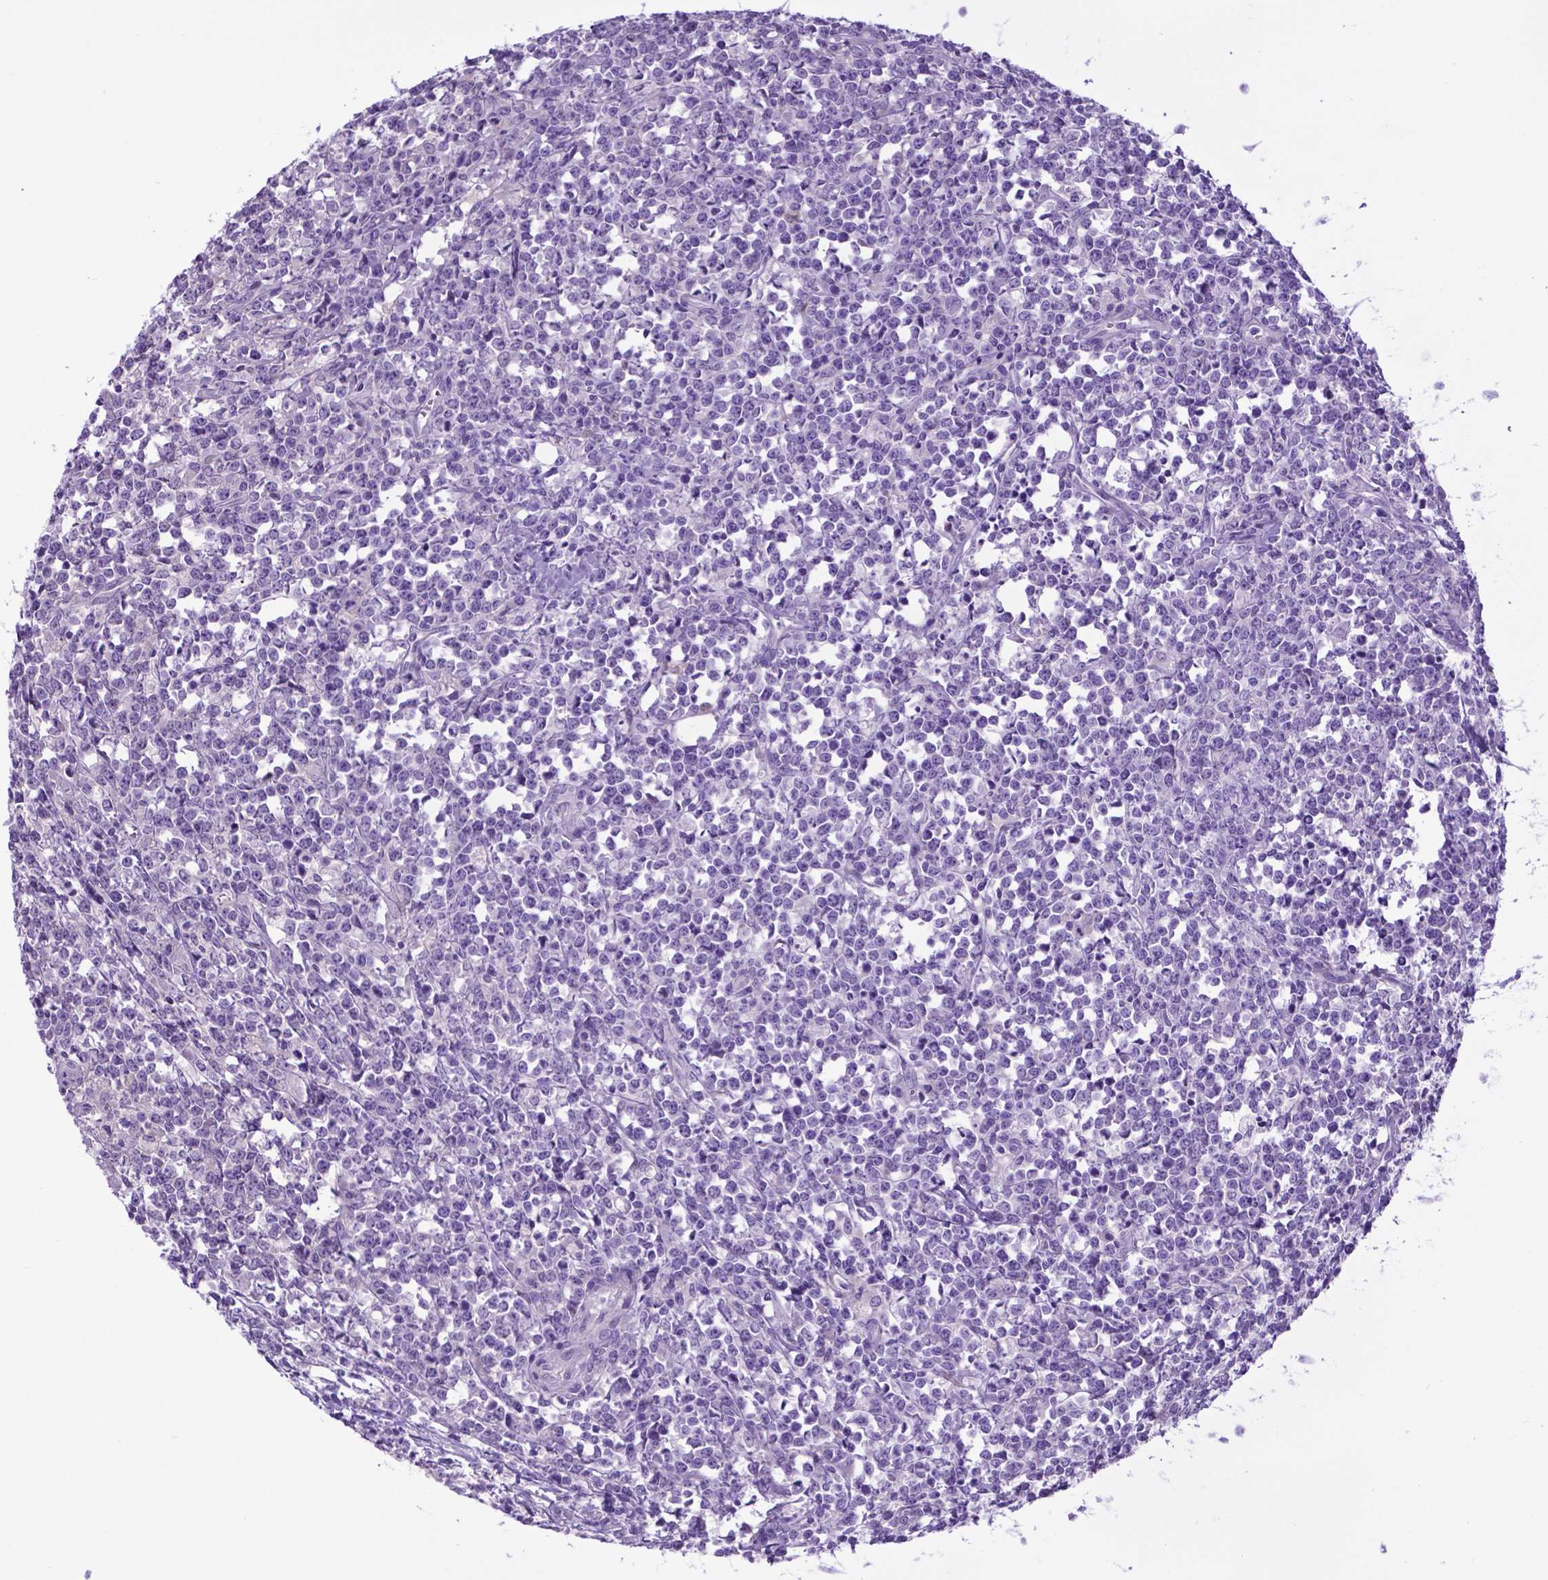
{"staining": {"intensity": "negative", "quantity": "none", "location": "none"}, "tissue": "lymphoma", "cell_type": "Tumor cells", "image_type": "cancer", "snomed": [{"axis": "morphology", "description": "Malignant lymphoma, non-Hodgkin's type, High grade"}, {"axis": "topography", "description": "Small intestine"}], "caption": "IHC of malignant lymphoma, non-Hodgkin's type (high-grade) reveals no positivity in tumor cells.", "gene": "ADRA2B", "patient": {"sex": "female", "age": 56}}